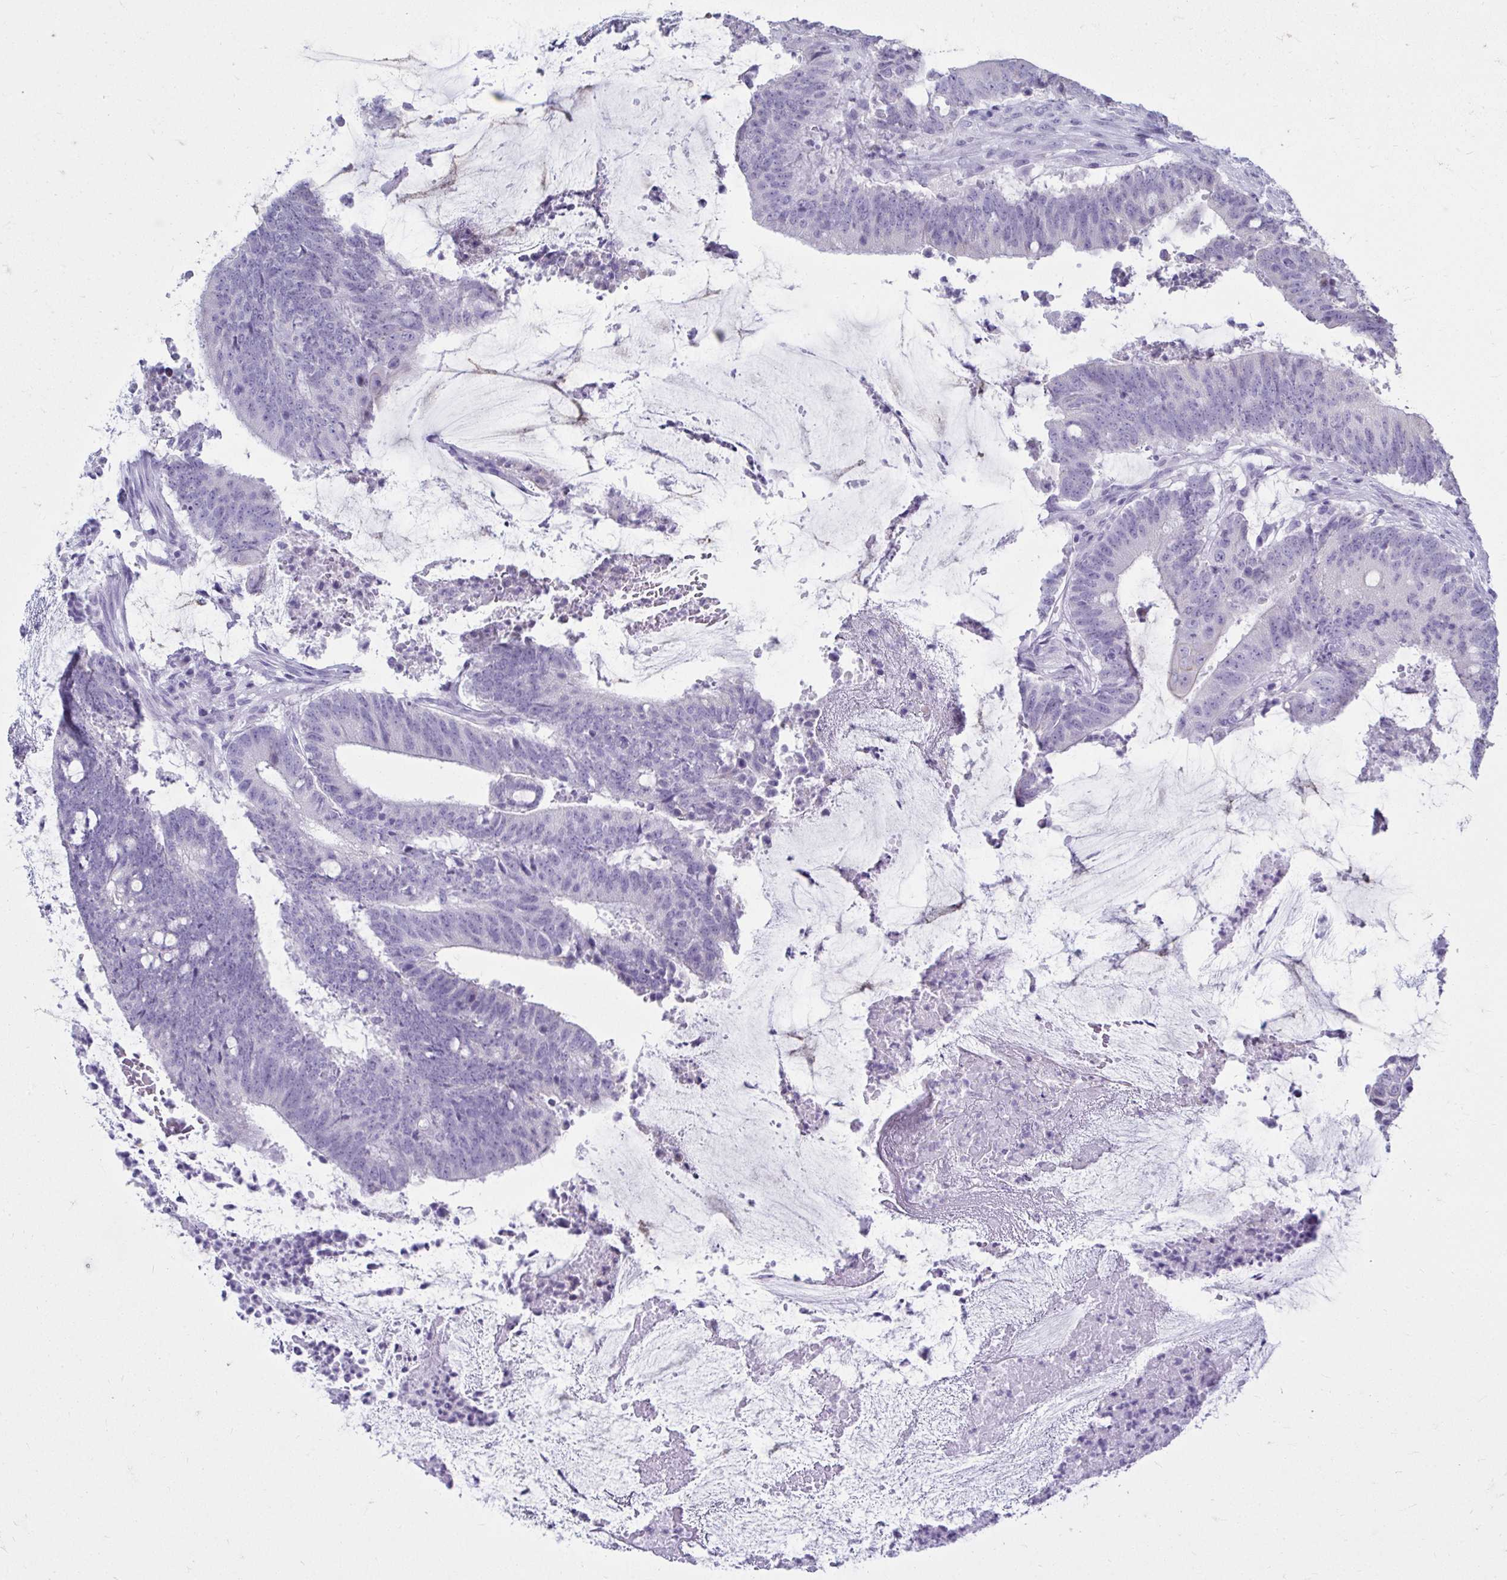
{"staining": {"intensity": "negative", "quantity": "none", "location": "none"}, "tissue": "colorectal cancer", "cell_type": "Tumor cells", "image_type": "cancer", "snomed": [{"axis": "morphology", "description": "Adenocarcinoma, NOS"}, {"axis": "topography", "description": "Colon"}], "caption": "Immunohistochemical staining of human colorectal cancer exhibits no significant positivity in tumor cells. Nuclei are stained in blue.", "gene": "QDPR", "patient": {"sex": "female", "age": 43}}